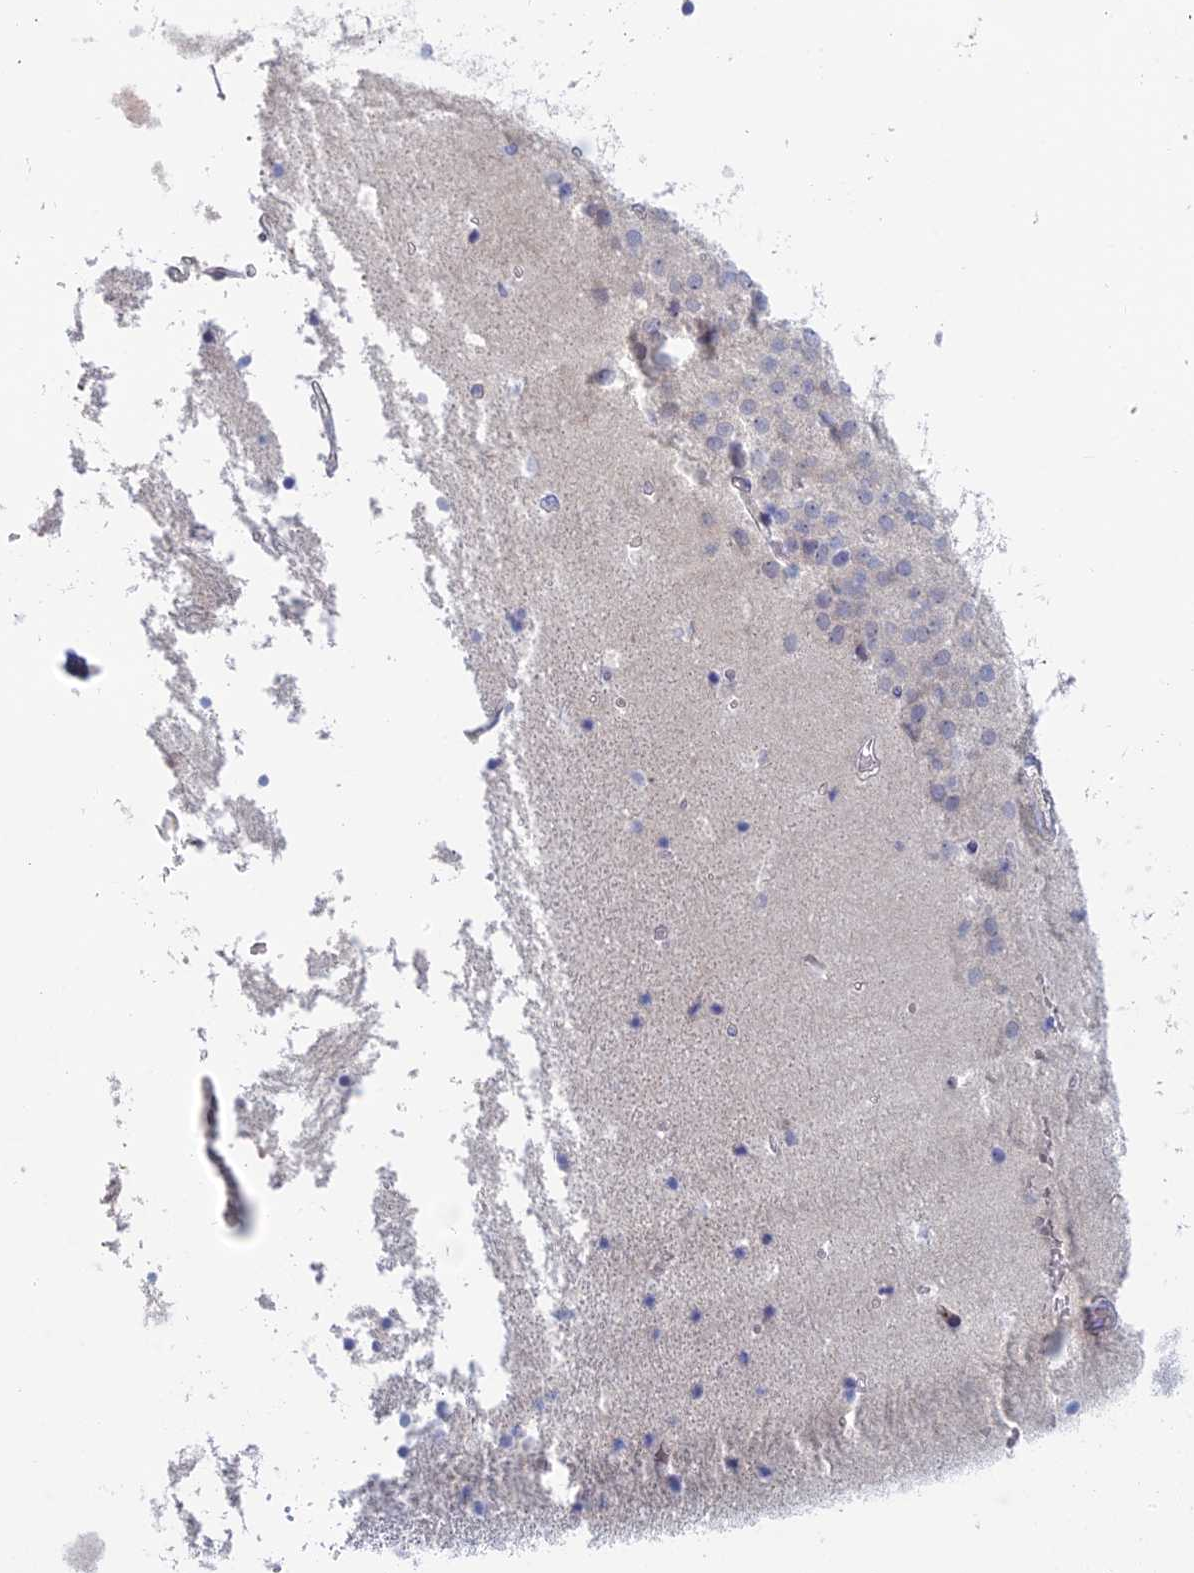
{"staining": {"intensity": "negative", "quantity": "none", "location": "none"}, "tissue": "hippocampus", "cell_type": "Glial cells", "image_type": "normal", "snomed": [{"axis": "morphology", "description": "Normal tissue, NOS"}, {"axis": "topography", "description": "Hippocampus"}], "caption": "An immunohistochemistry (IHC) photomicrograph of normal hippocampus is shown. There is no staining in glial cells of hippocampus. (Stains: DAB (3,3'-diaminobenzidine) immunohistochemistry (IHC) with hematoxylin counter stain, Microscopy: brightfield microscopy at high magnification).", "gene": "STRN4", "patient": {"sex": "female", "age": 52}}